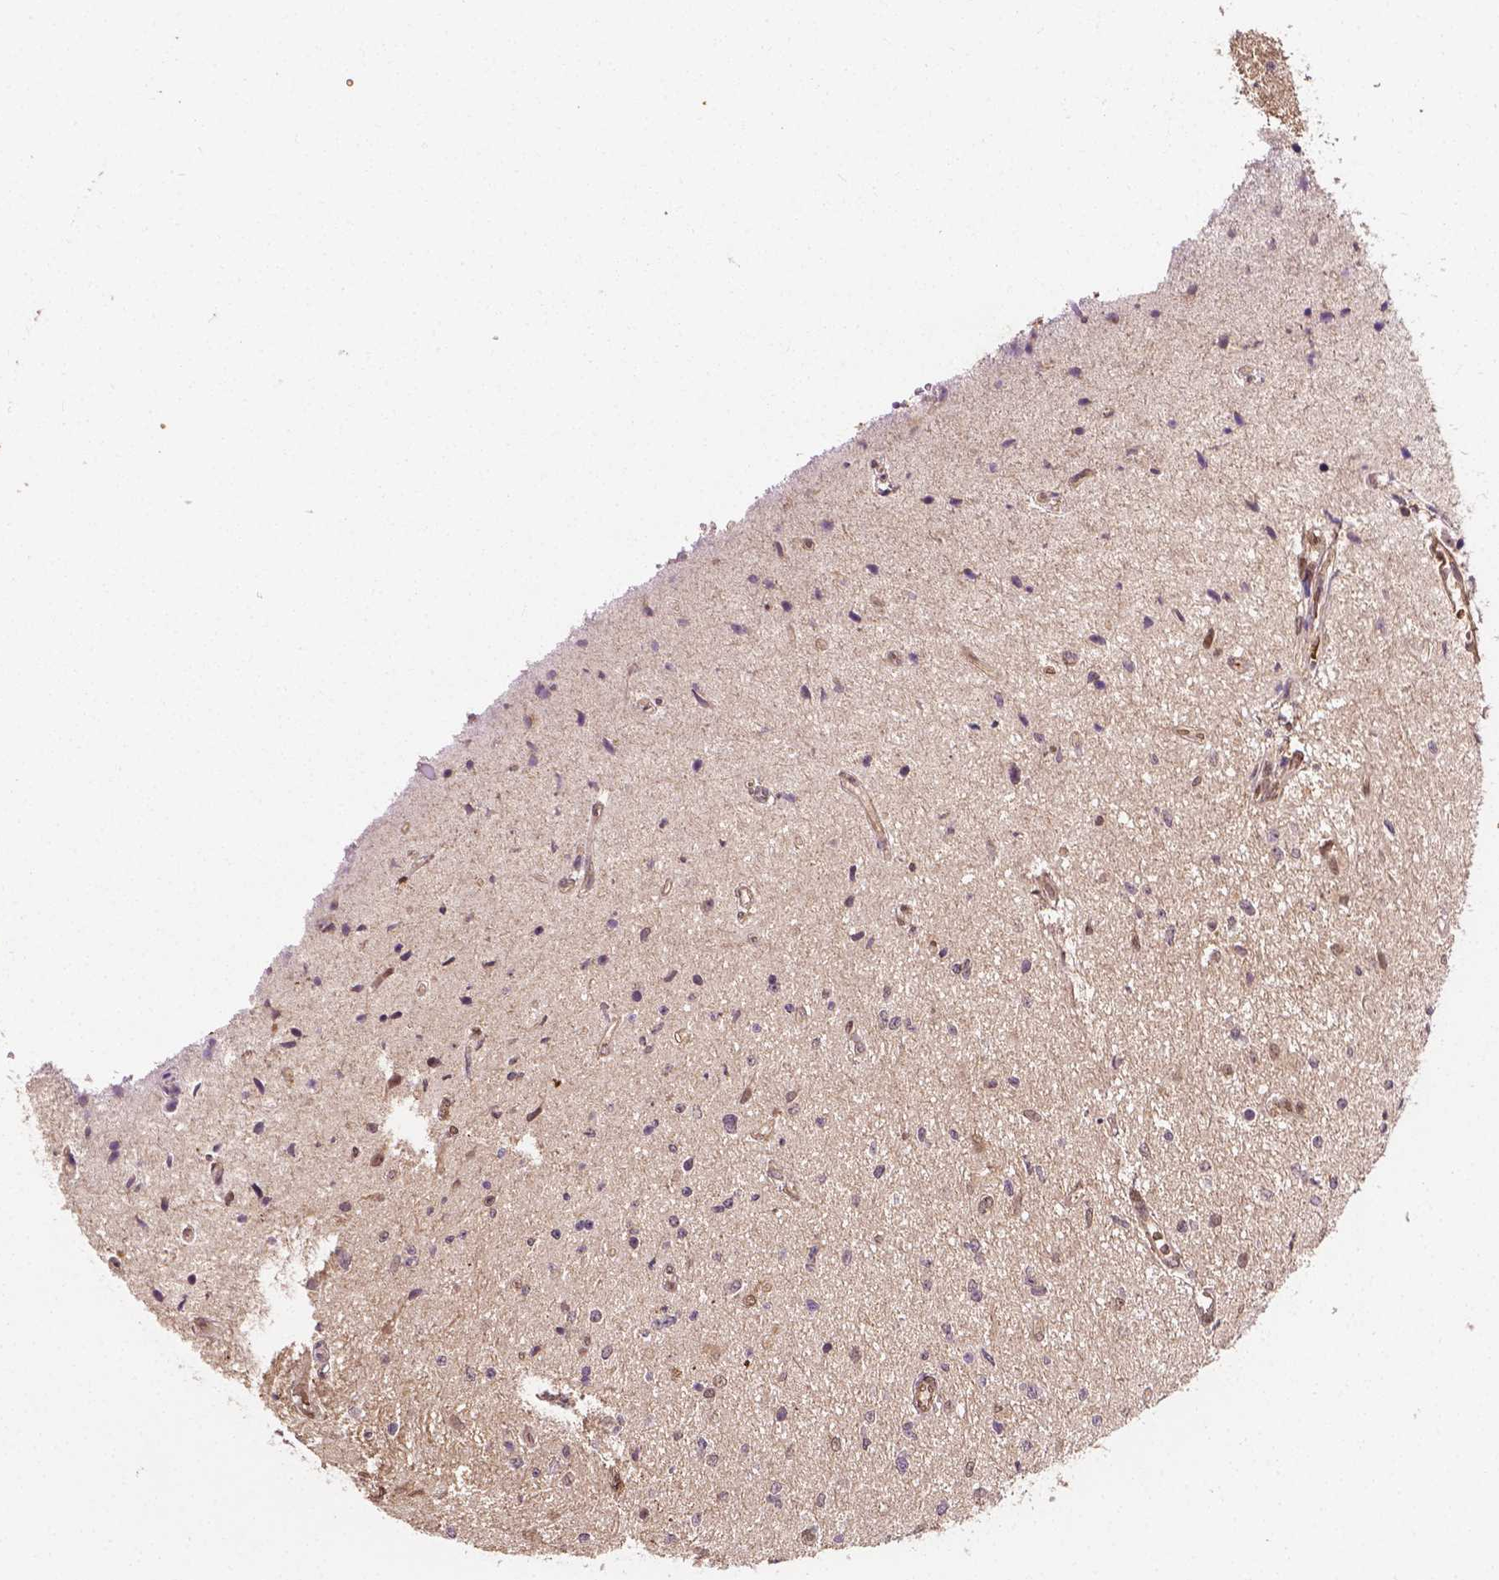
{"staining": {"intensity": "negative", "quantity": "none", "location": "none"}, "tissue": "glioma", "cell_type": "Tumor cells", "image_type": "cancer", "snomed": [{"axis": "morphology", "description": "Glioma, malignant, Low grade"}, {"axis": "topography", "description": "Cerebellum"}], "caption": "Immunohistochemistry (IHC) of human glioma reveals no positivity in tumor cells. (Brightfield microscopy of DAB IHC at high magnification).", "gene": "YAP1", "patient": {"sex": "female", "age": 14}}